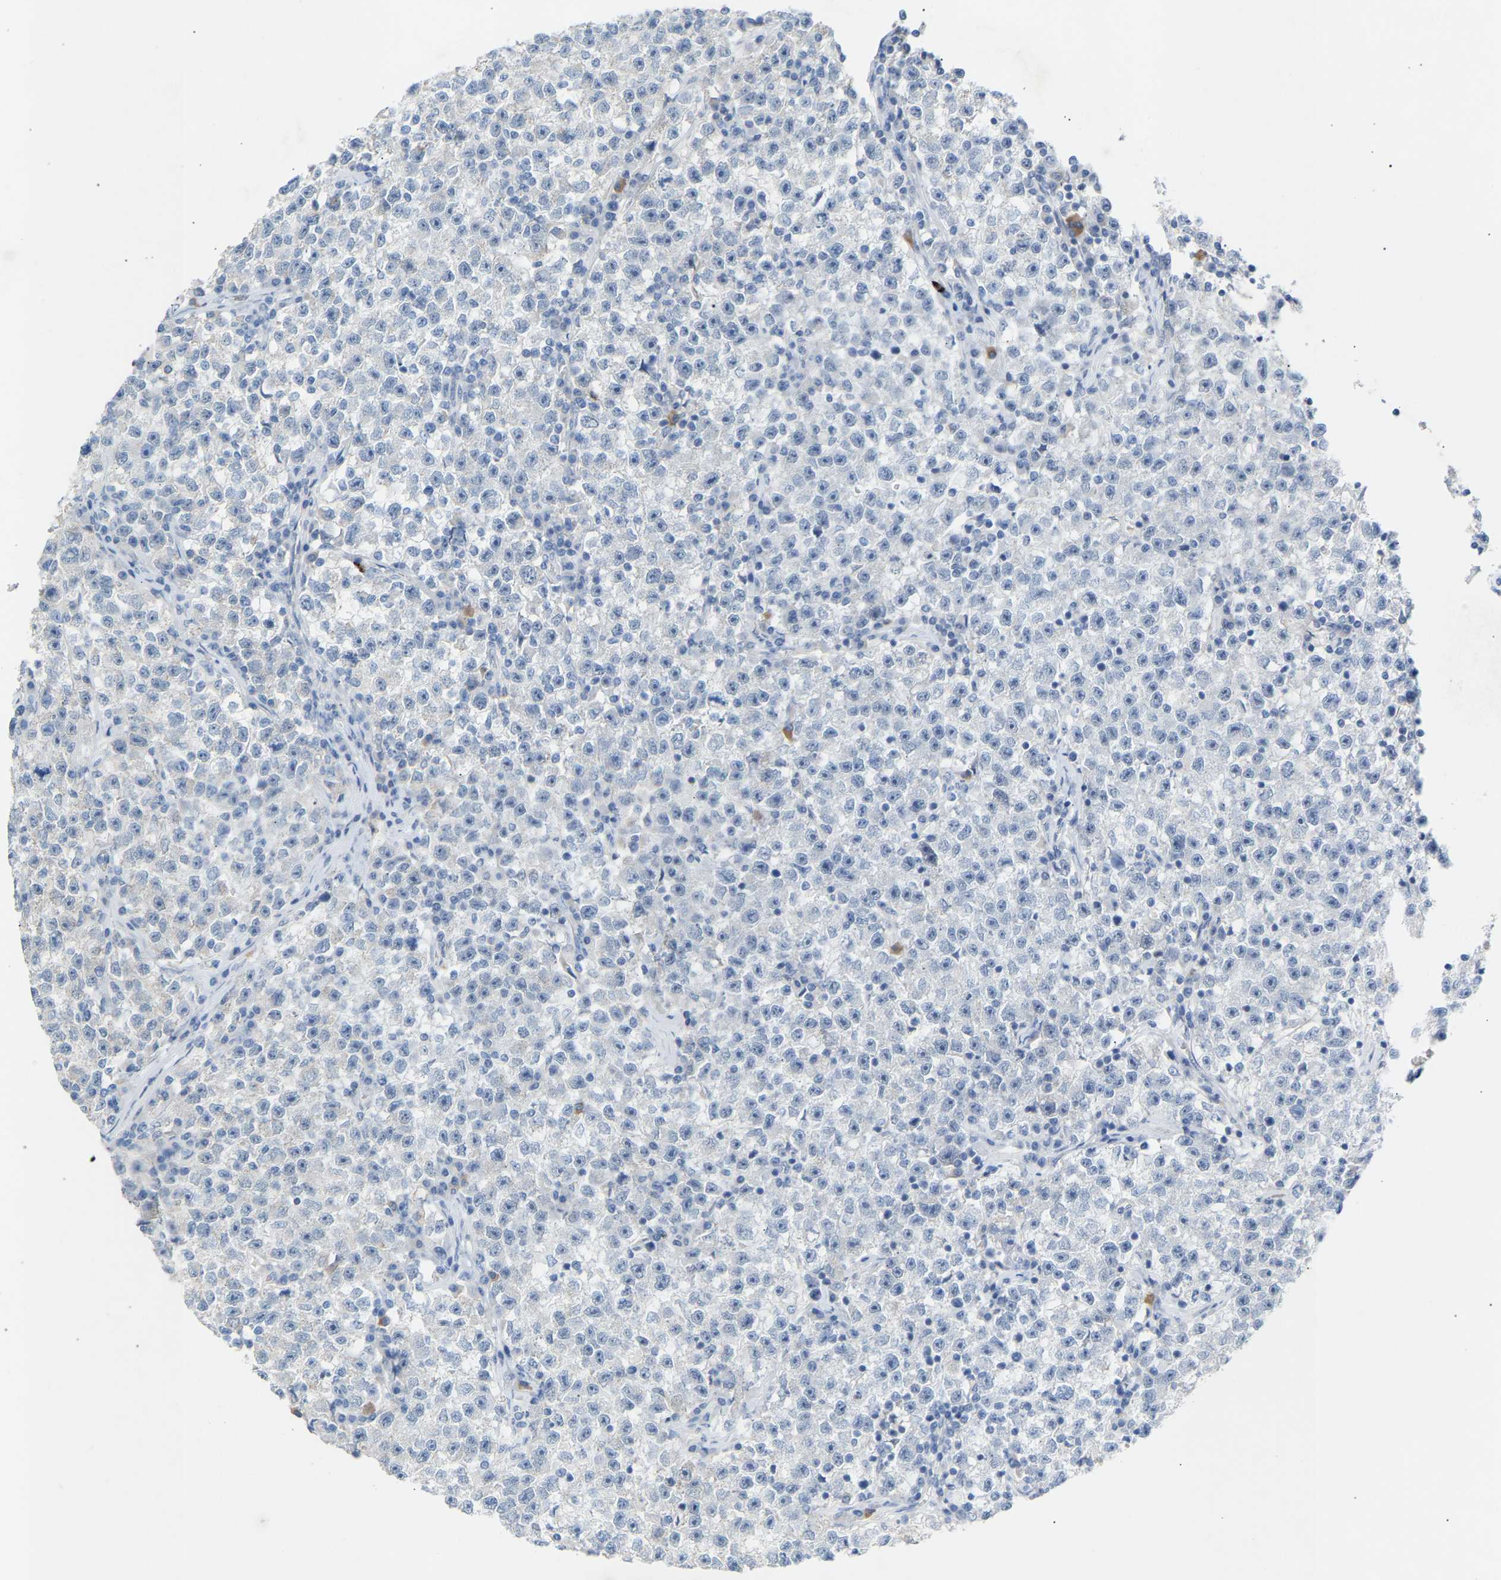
{"staining": {"intensity": "negative", "quantity": "none", "location": "none"}, "tissue": "testis cancer", "cell_type": "Tumor cells", "image_type": "cancer", "snomed": [{"axis": "morphology", "description": "Seminoma, NOS"}, {"axis": "topography", "description": "Testis"}], "caption": "Tumor cells are negative for protein expression in human testis cancer (seminoma).", "gene": "PEX1", "patient": {"sex": "male", "age": 22}}